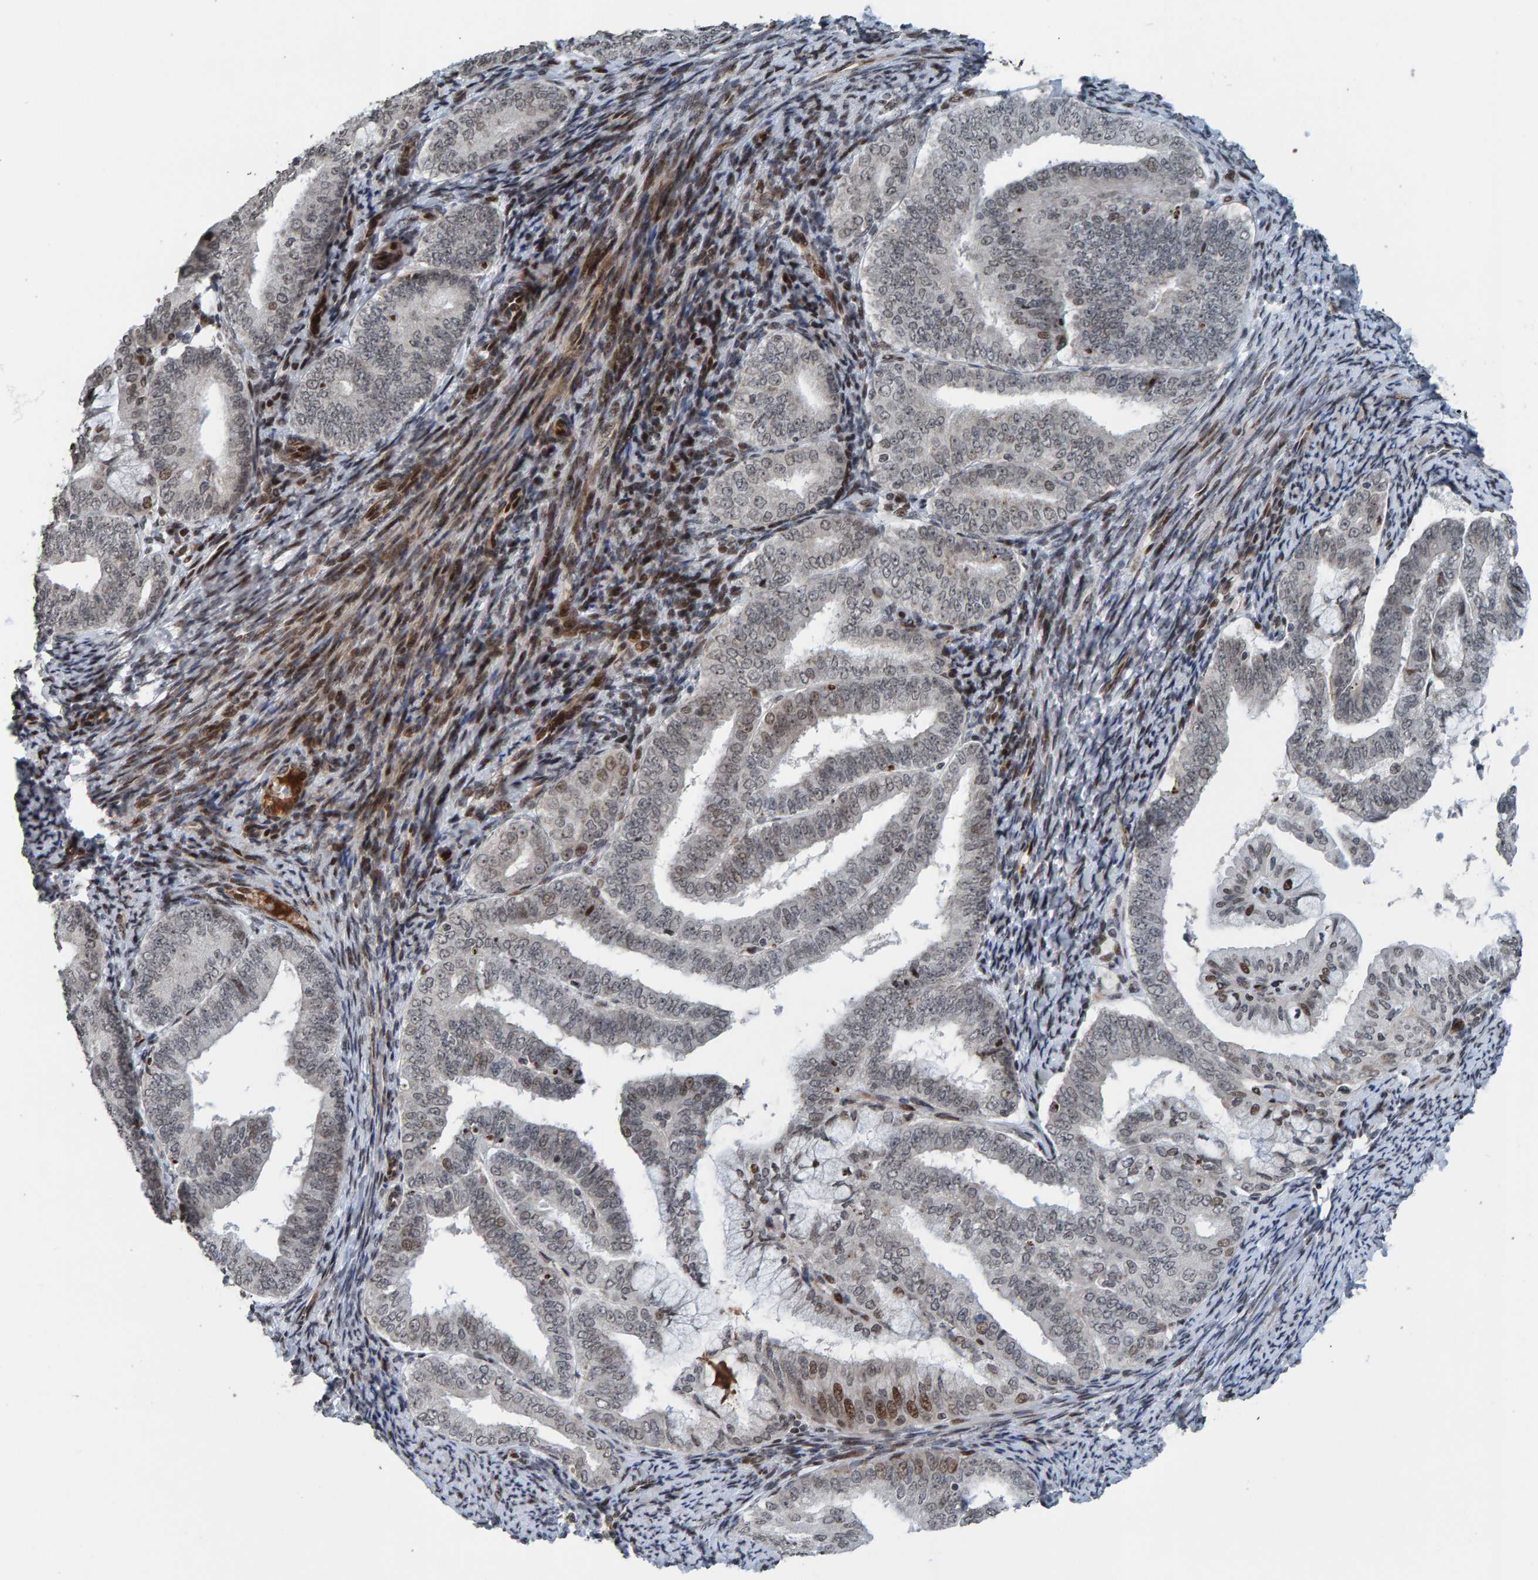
{"staining": {"intensity": "moderate", "quantity": "<25%", "location": "nuclear"}, "tissue": "endometrial cancer", "cell_type": "Tumor cells", "image_type": "cancer", "snomed": [{"axis": "morphology", "description": "Adenocarcinoma, NOS"}, {"axis": "topography", "description": "Endometrium"}], "caption": "Endometrial adenocarcinoma was stained to show a protein in brown. There is low levels of moderate nuclear expression in about <25% of tumor cells. The staining was performed using DAB (3,3'-diaminobenzidine), with brown indicating positive protein expression. Nuclei are stained blue with hematoxylin.", "gene": "ZNF366", "patient": {"sex": "female", "age": 63}}